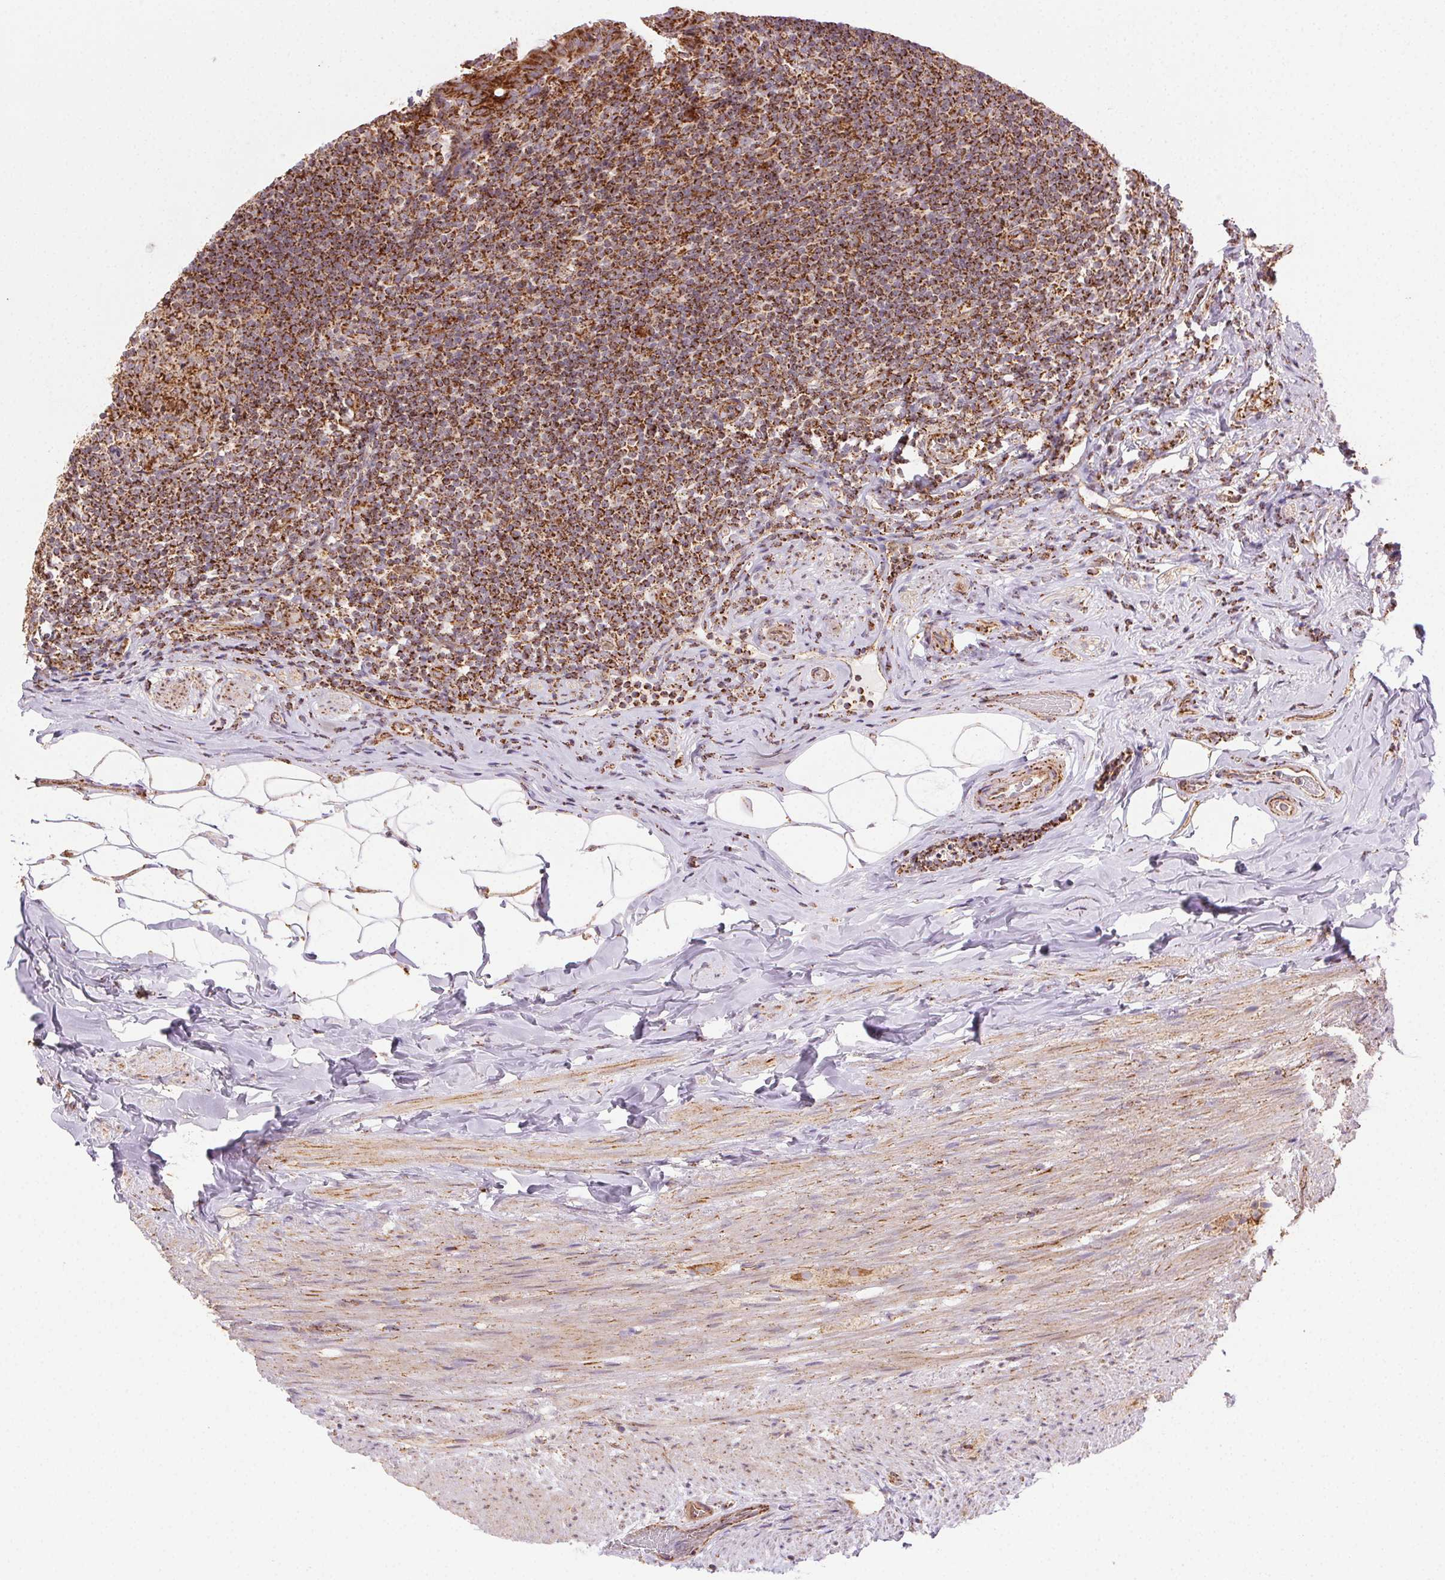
{"staining": {"intensity": "strong", "quantity": ">75%", "location": "cytoplasmic/membranous"}, "tissue": "appendix", "cell_type": "Glandular cells", "image_type": "normal", "snomed": [{"axis": "morphology", "description": "Normal tissue, NOS"}, {"axis": "topography", "description": "Appendix"}], "caption": "The image displays a brown stain indicating the presence of a protein in the cytoplasmic/membranous of glandular cells in appendix. Nuclei are stained in blue.", "gene": "CLPB", "patient": {"sex": "male", "age": 47}}